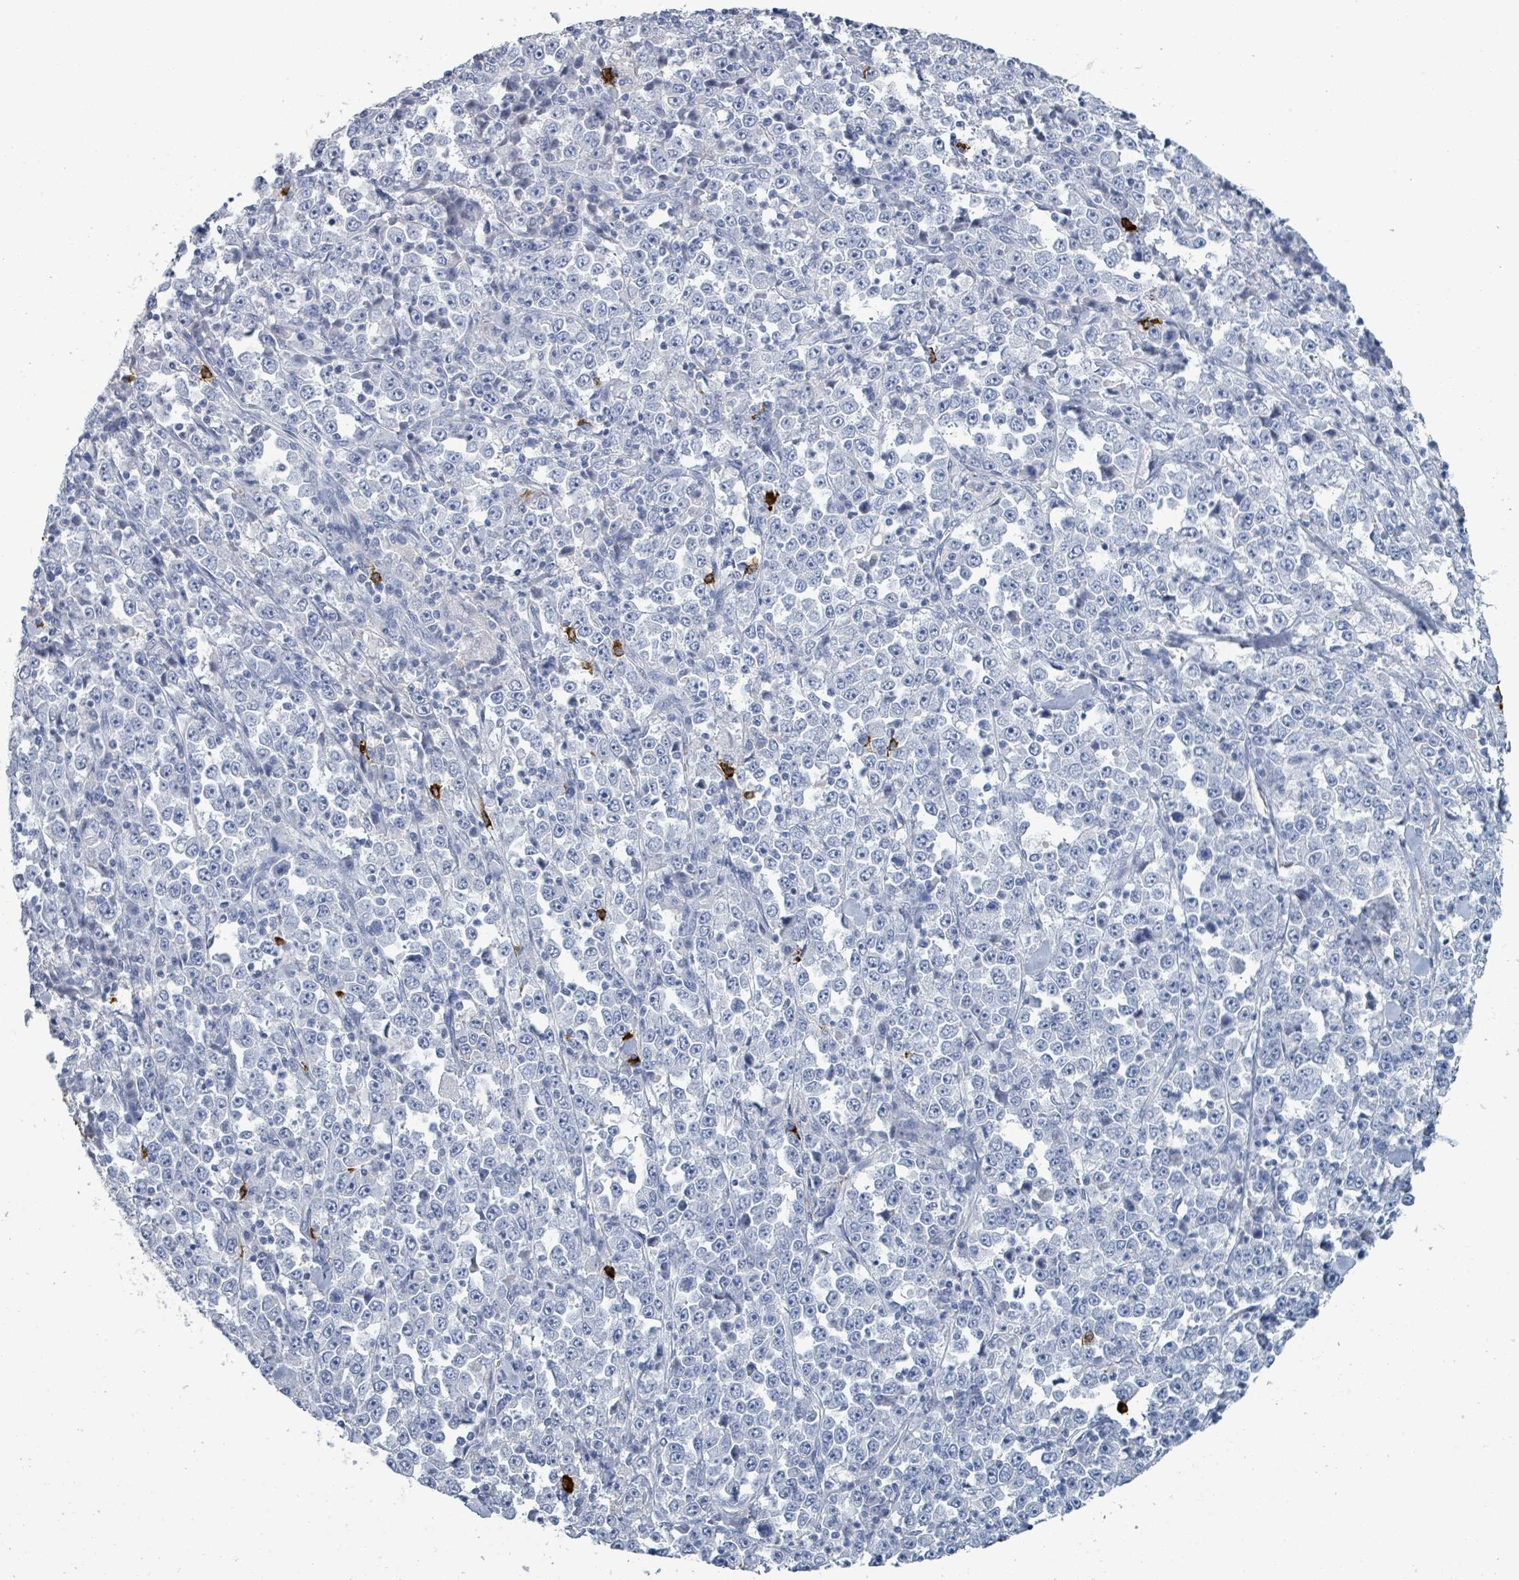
{"staining": {"intensity": "negative", "quantity": "none", "location": "none"}, "tissue": "stomach cancer", "cell_type": "Tumor cells", "image_type": "cancer", "snomed": [{"axis": "morphology", "description": "Normal tissue, NOS"}, {"axis": "morphology", "description": "Adenocarcinoma, NOS"}, {"axis": "topography", "description": "Stomach, upper"}, {"axis": "topography", "description": "Stomach"}], "caption": "Immunohistochemistry micrograph of stomach cancer (adenocarcinoma) stained for a protein (brown), which exhibits no staining in tumor cells. The staining is performed using DAB (3,3'-diaminobenzidine) brown chromogen with nuclei counter-stained in using hematoxylin.", "gene": "VPS13D", "patient": {"sex": "male", "age": 59}}